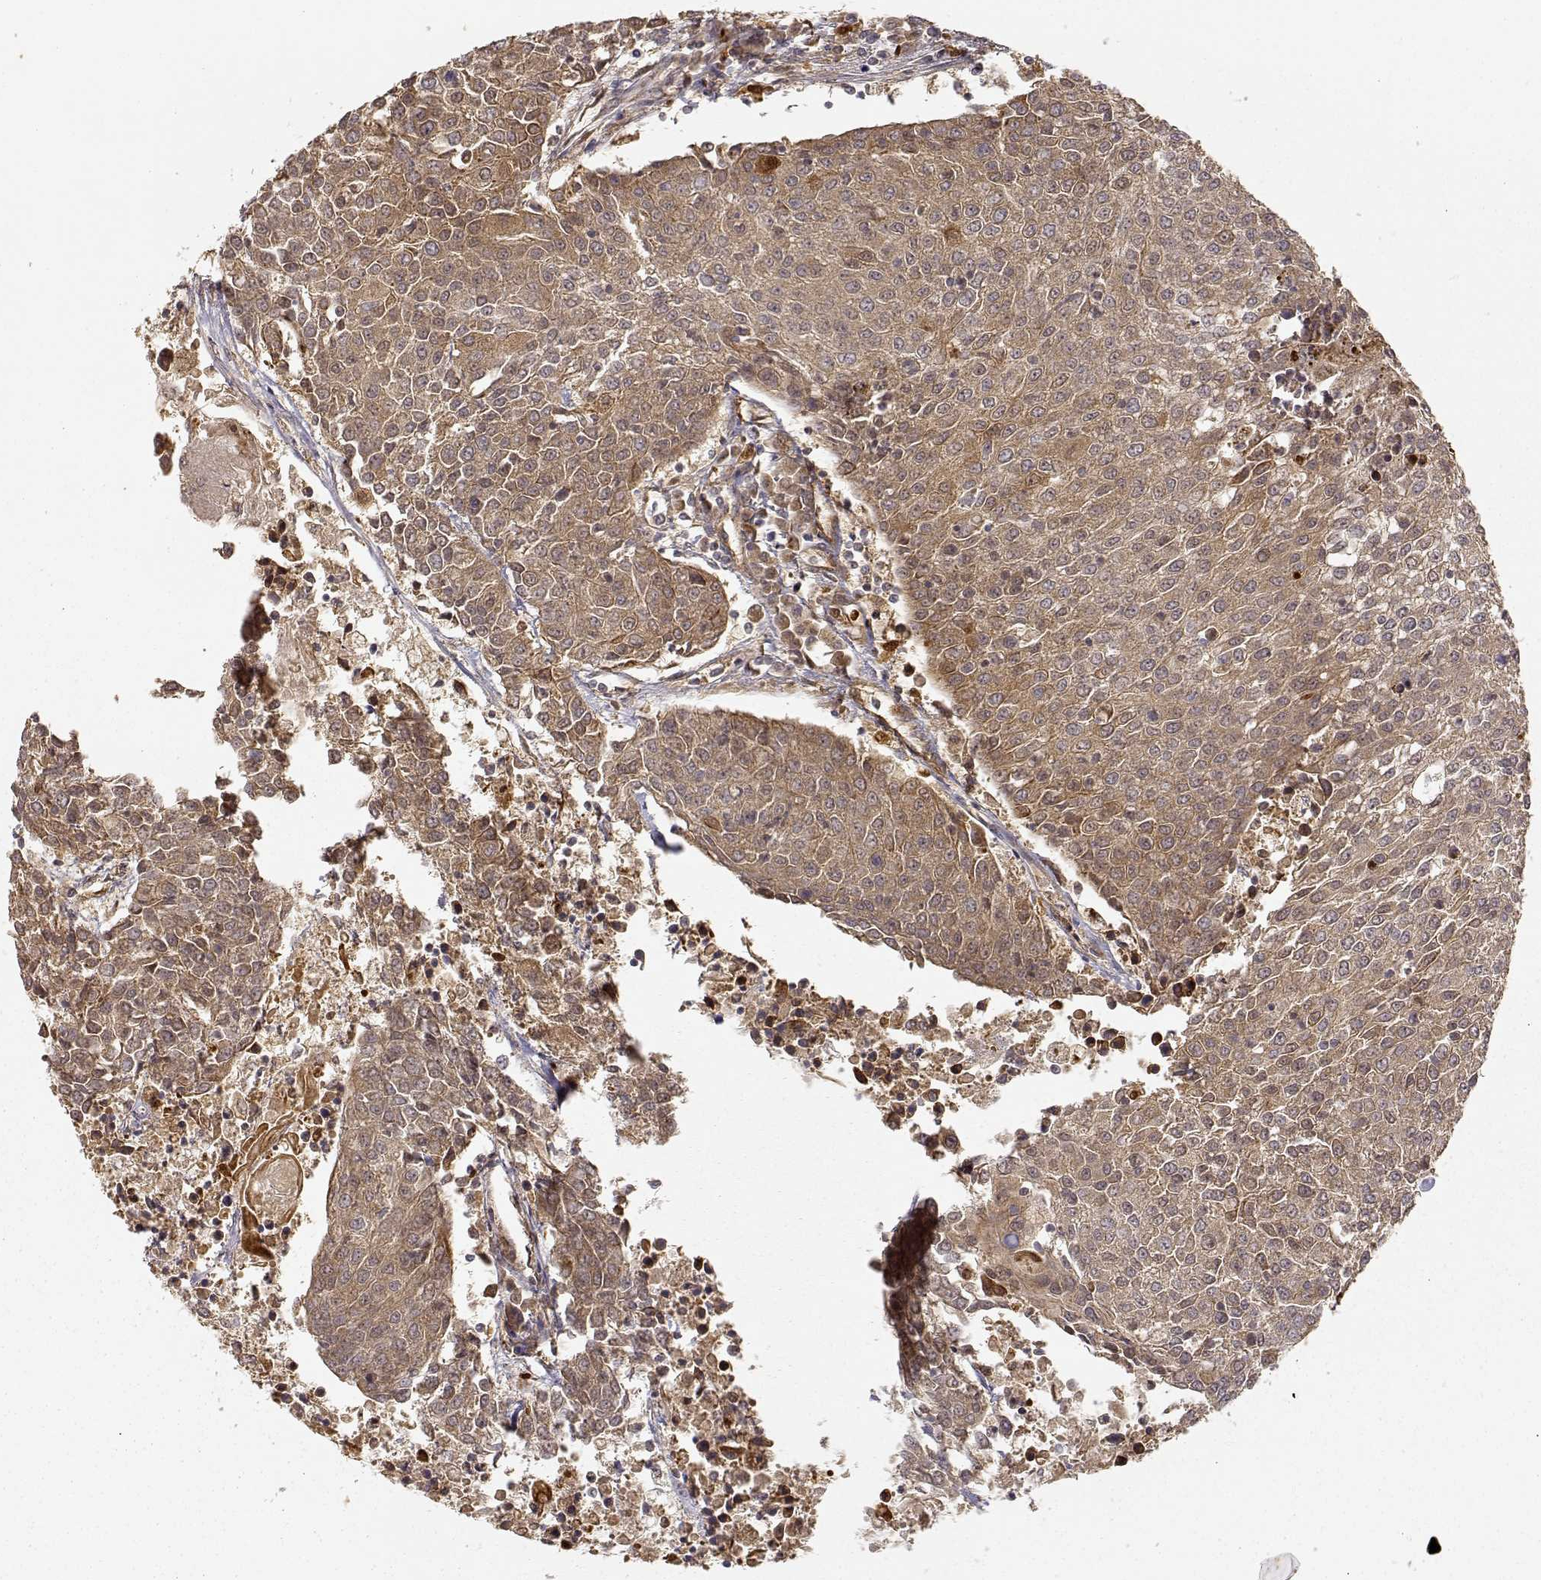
{"staining": {"intensity": "moderate", "quantity": ">75%", "location": "cytoplasmic/membranous"}, "tissue": "urothelial cancer", "cell_type": "Tumor cells", "image_type": "cancer", "snomed": [{"axis": "morphology", "description": "Urothelial carcinoma, High grade"}, {"axis": "topography", "description": "Urinary bladder"}], "caption": "This is an image of immunohistochemistry (IHC) staining of urothelial cancer, which shows moderate positivity in the cytoplasmic/membranous of tumor cells.", "gene": "CDK5RAP2", "patient": {"sex": "female", "age": 85}}